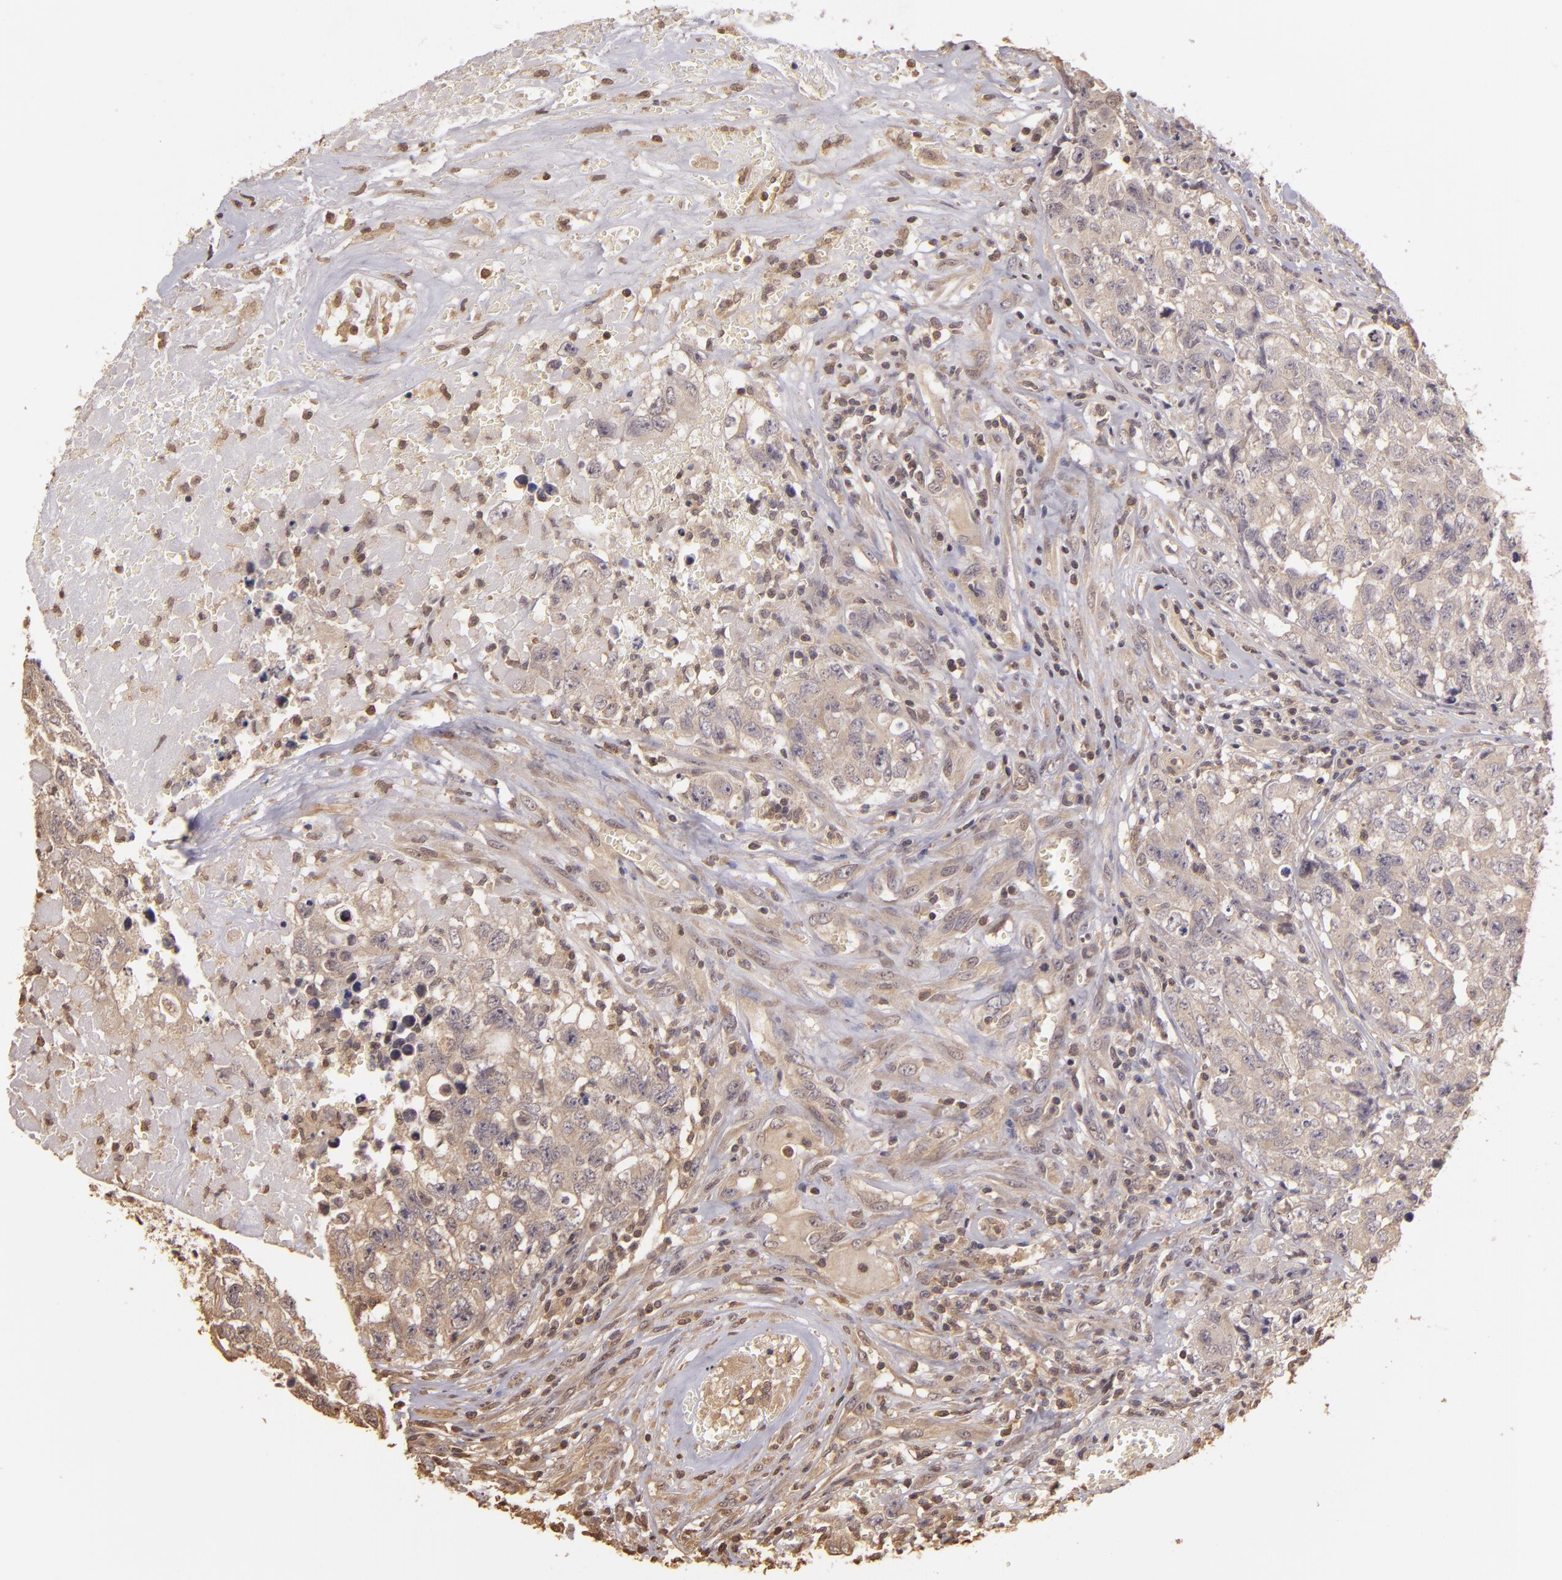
{"staining": {"intensity": "negative", "quantity": "none", "location": "none"}, "tissue": "testis cancer", "cell_type": "Tumor cells", "image_type": "cancer", "snomed": [{"axis": "morphology", "description": "Carcinoma, Embryonal, NOS"}, {"axis": "topography", "description": "Testis"}], "caption": "Protein analysis of testis cancer (embryonal carcinoma) demonstrates no significant expression in tumor cells.", "gene": "ARPC2", "patient": {"sex": "male", "age": 31}}